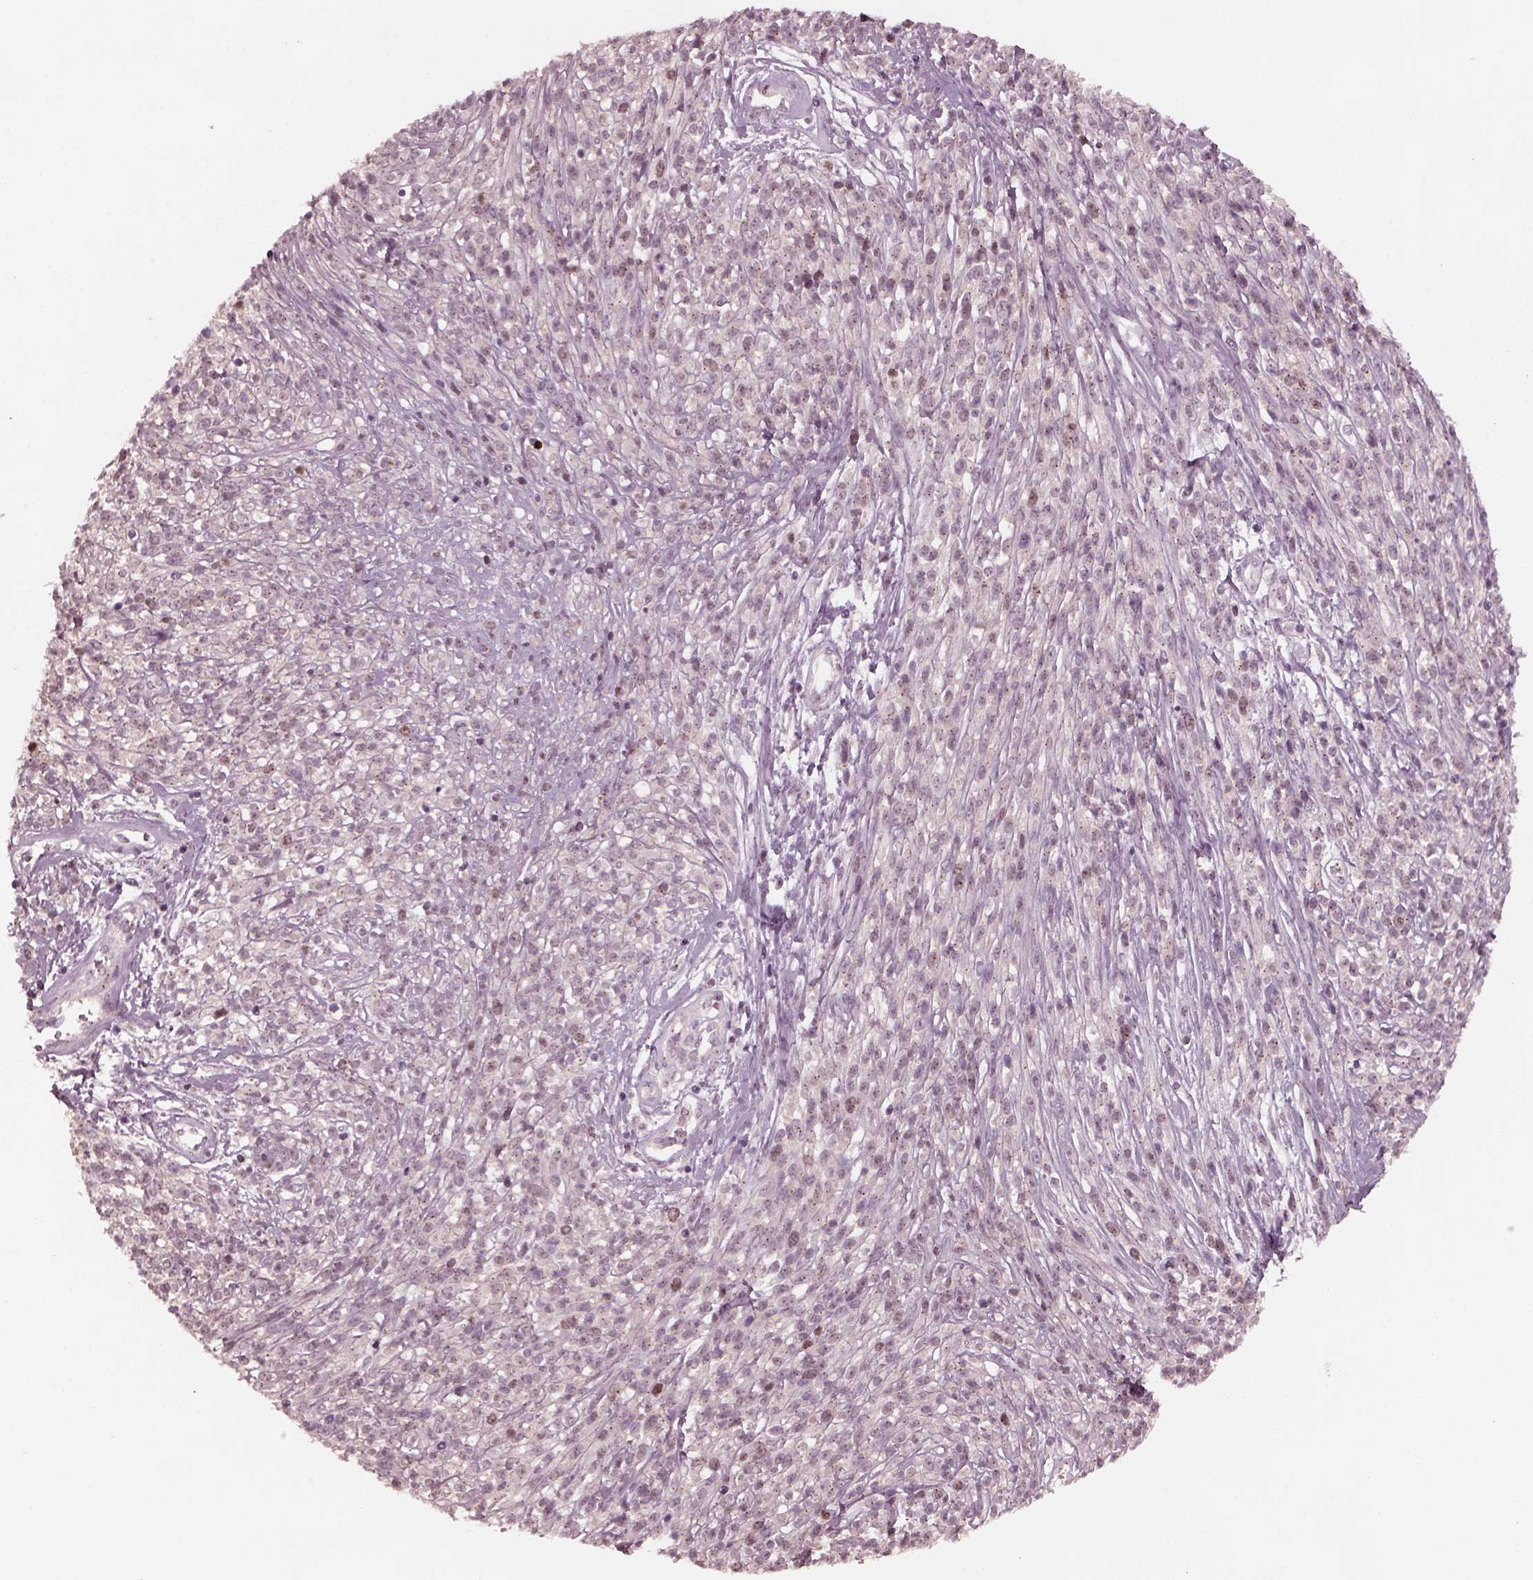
{"staining": {"intensity": "weak", "quantity": "<25%", "location": "cytoplasmic/membranous"}, "tissue": "melanoma", "cell_type": "Tumor cells", "image_type": "cancer", "snomed": [{"axis": "morphology", "description": "Malignant melanoma, NOS"}, {"axis": "topography", "description": "Skin"}, {"axis": "topography", "description": "Skin of trunk"}], "caption": "Tumor cells are negative for protein expression in human melanoma. (IHC, brightfield microscopy, high magnification).", "gene": "SAXO1", "patient": {"sex": "male", "age": 74}}